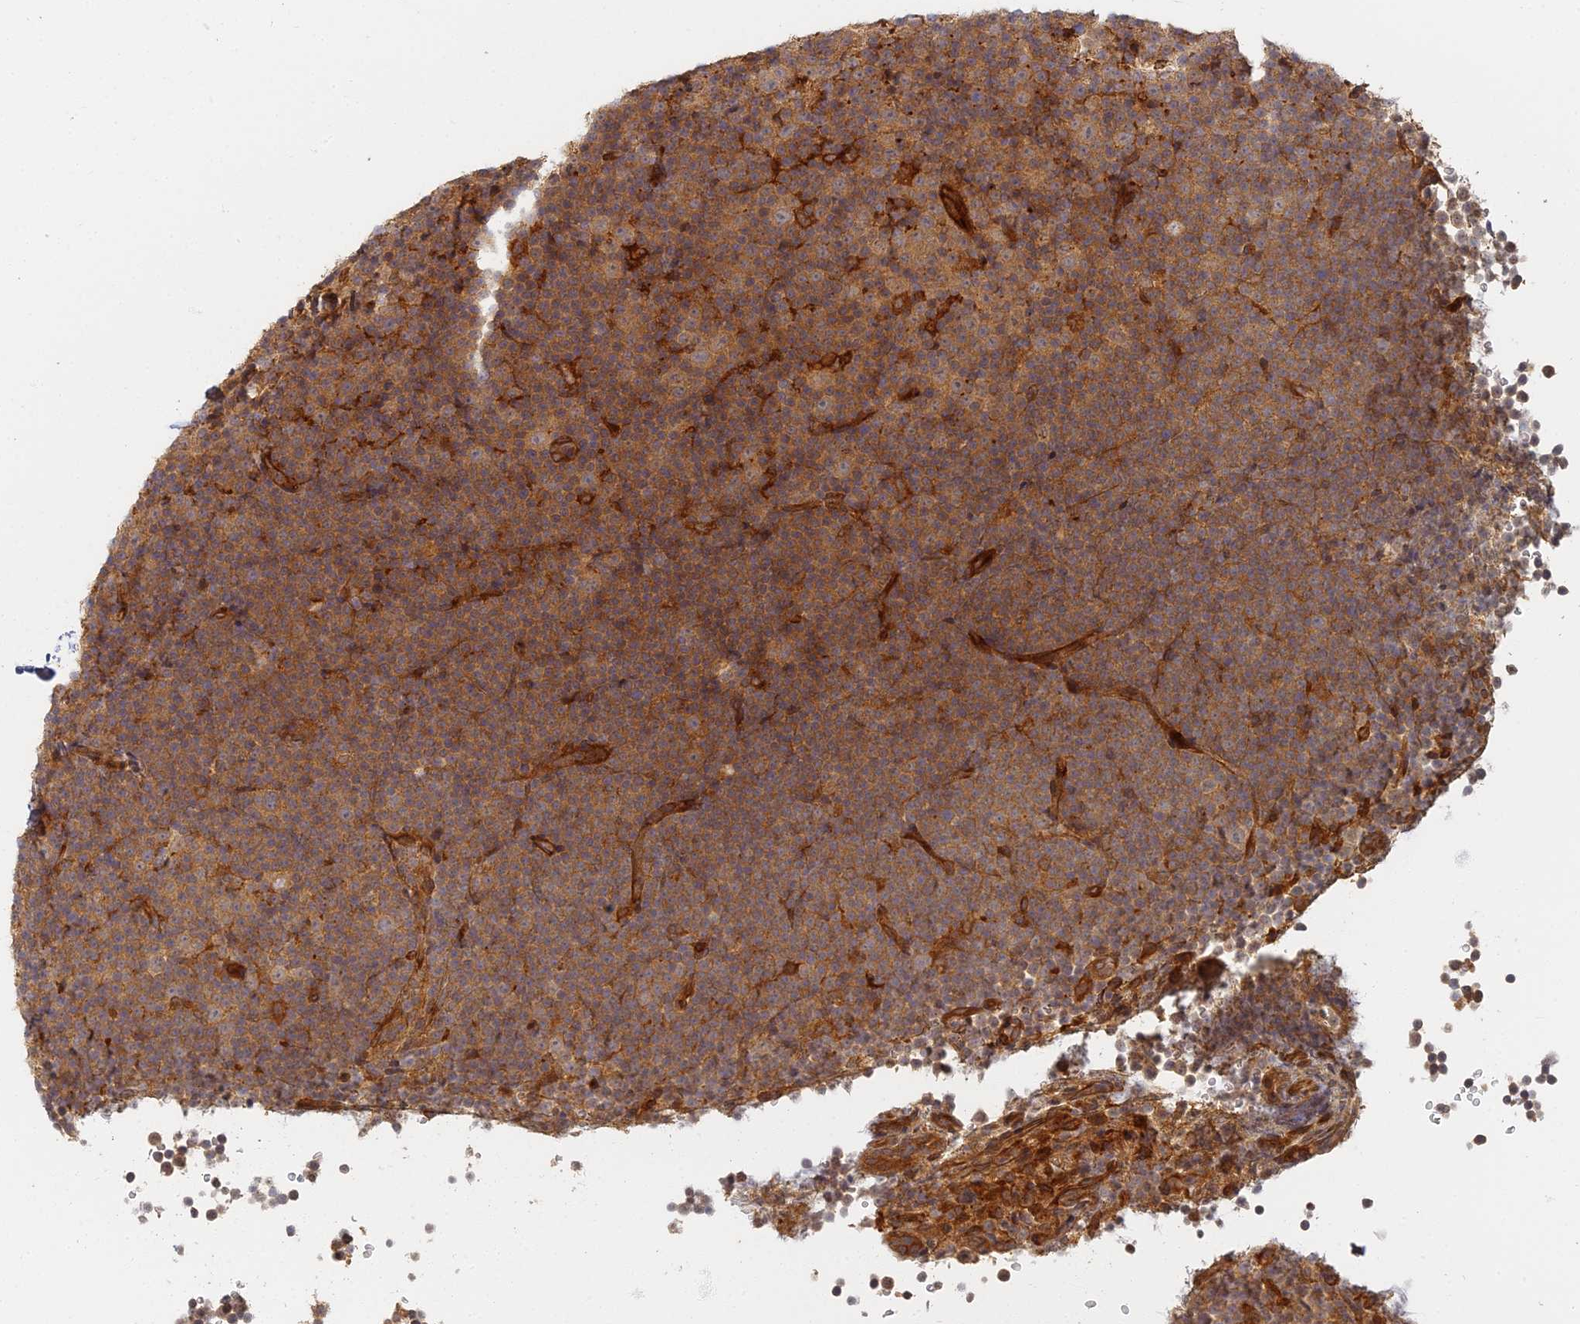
{"staining": {"intensity": "moderate", "quantity": ">75%", "location": "cytoplasmic/membranous"}, "tissue": "lymphoma", "cell_type": "Tumor cells", "image_type": "cancer", "snomed": [{"axis": "morphology", "description": "Malignant lymphoma, non-Hodgkin's type, Low grade"}, {"axis": "topography", "description": "Lymph node"}], "caption": "Protein expression analysis of lymphoma displays moderate cytoplasmic/membranous positivity in about >75% of tumor cells.", "gene": "INO80D", "patient": {"sex": "female", "age": 67}}